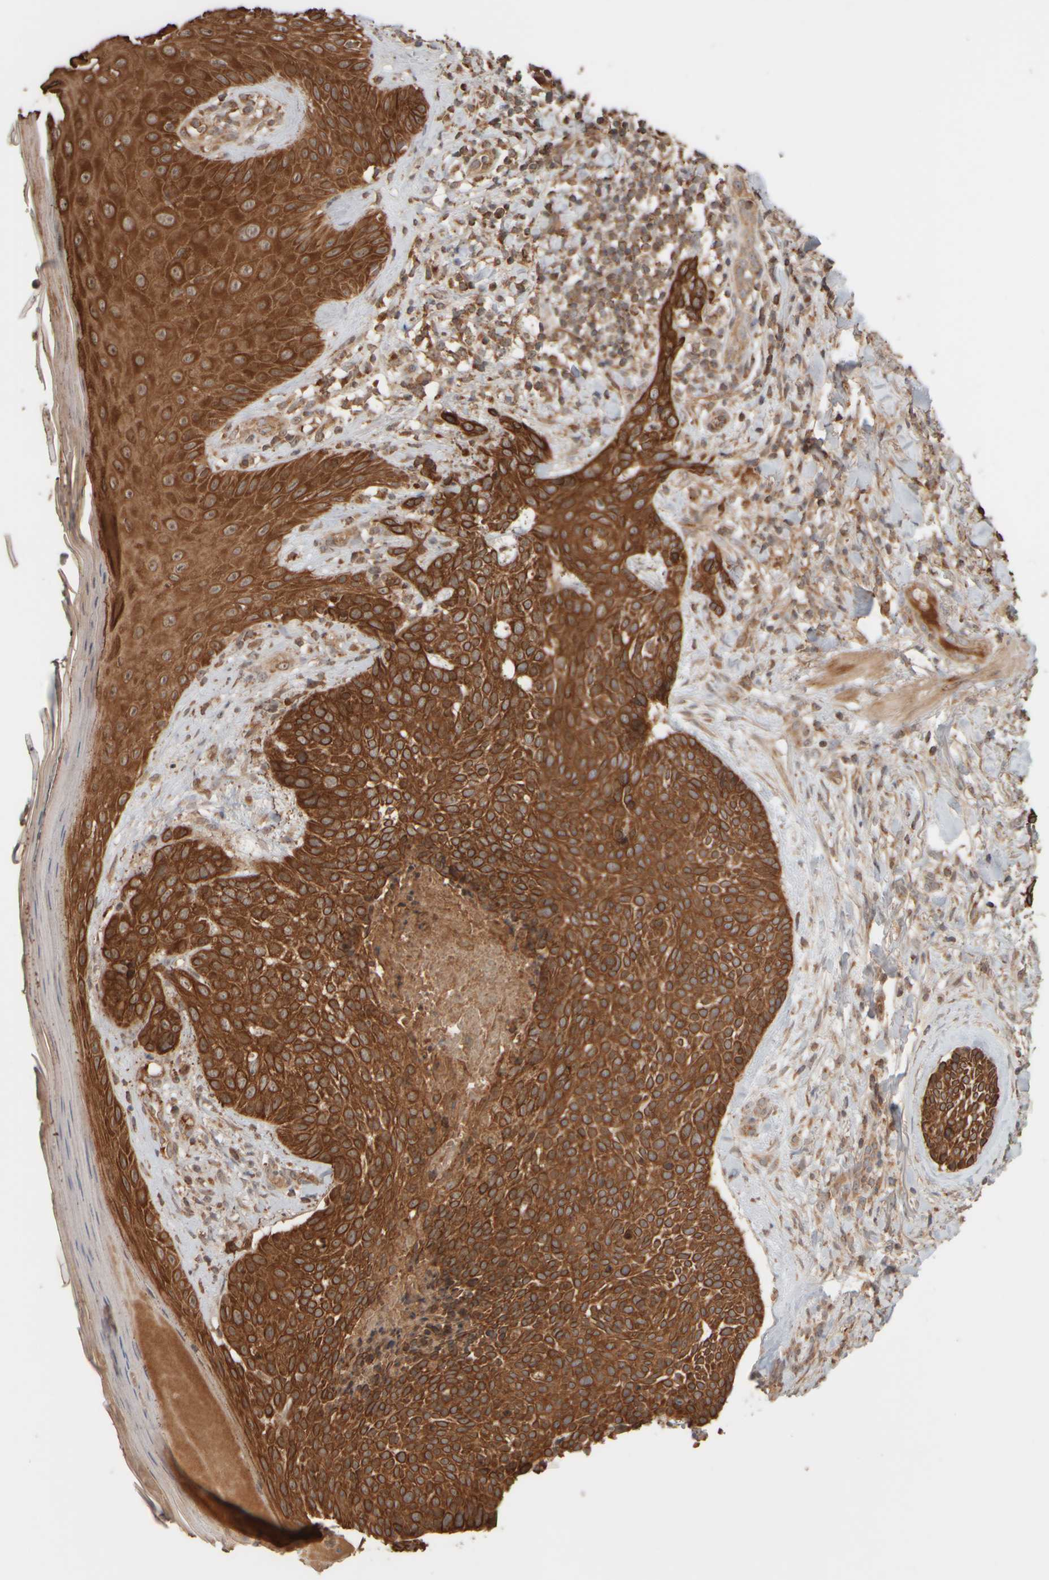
{"staining": {"intensity": "strong", "quantity": ">75%", "location": "cytoplasmic/membranous"}, "tissue": "skin cancer", "cell_type": "Tumor cells", "image_type": "cancer", "snomed": [{"axis": "morphology", "description": "Normal tissue, NOS"}, {"axis": "morphology", "description": "Basal cell carcinoma"}, {"axis": "topography", "description": "Skin"}], "caption": "A high-resolution image shows IHC staining of basal cell carcinoma (skin), which demonstrates strong cytoplasmic/membranous positivity in approximately >75% of tumor cells.", "gene": "EIF2B3", "patient": {"sex": "male", "age": 67}}